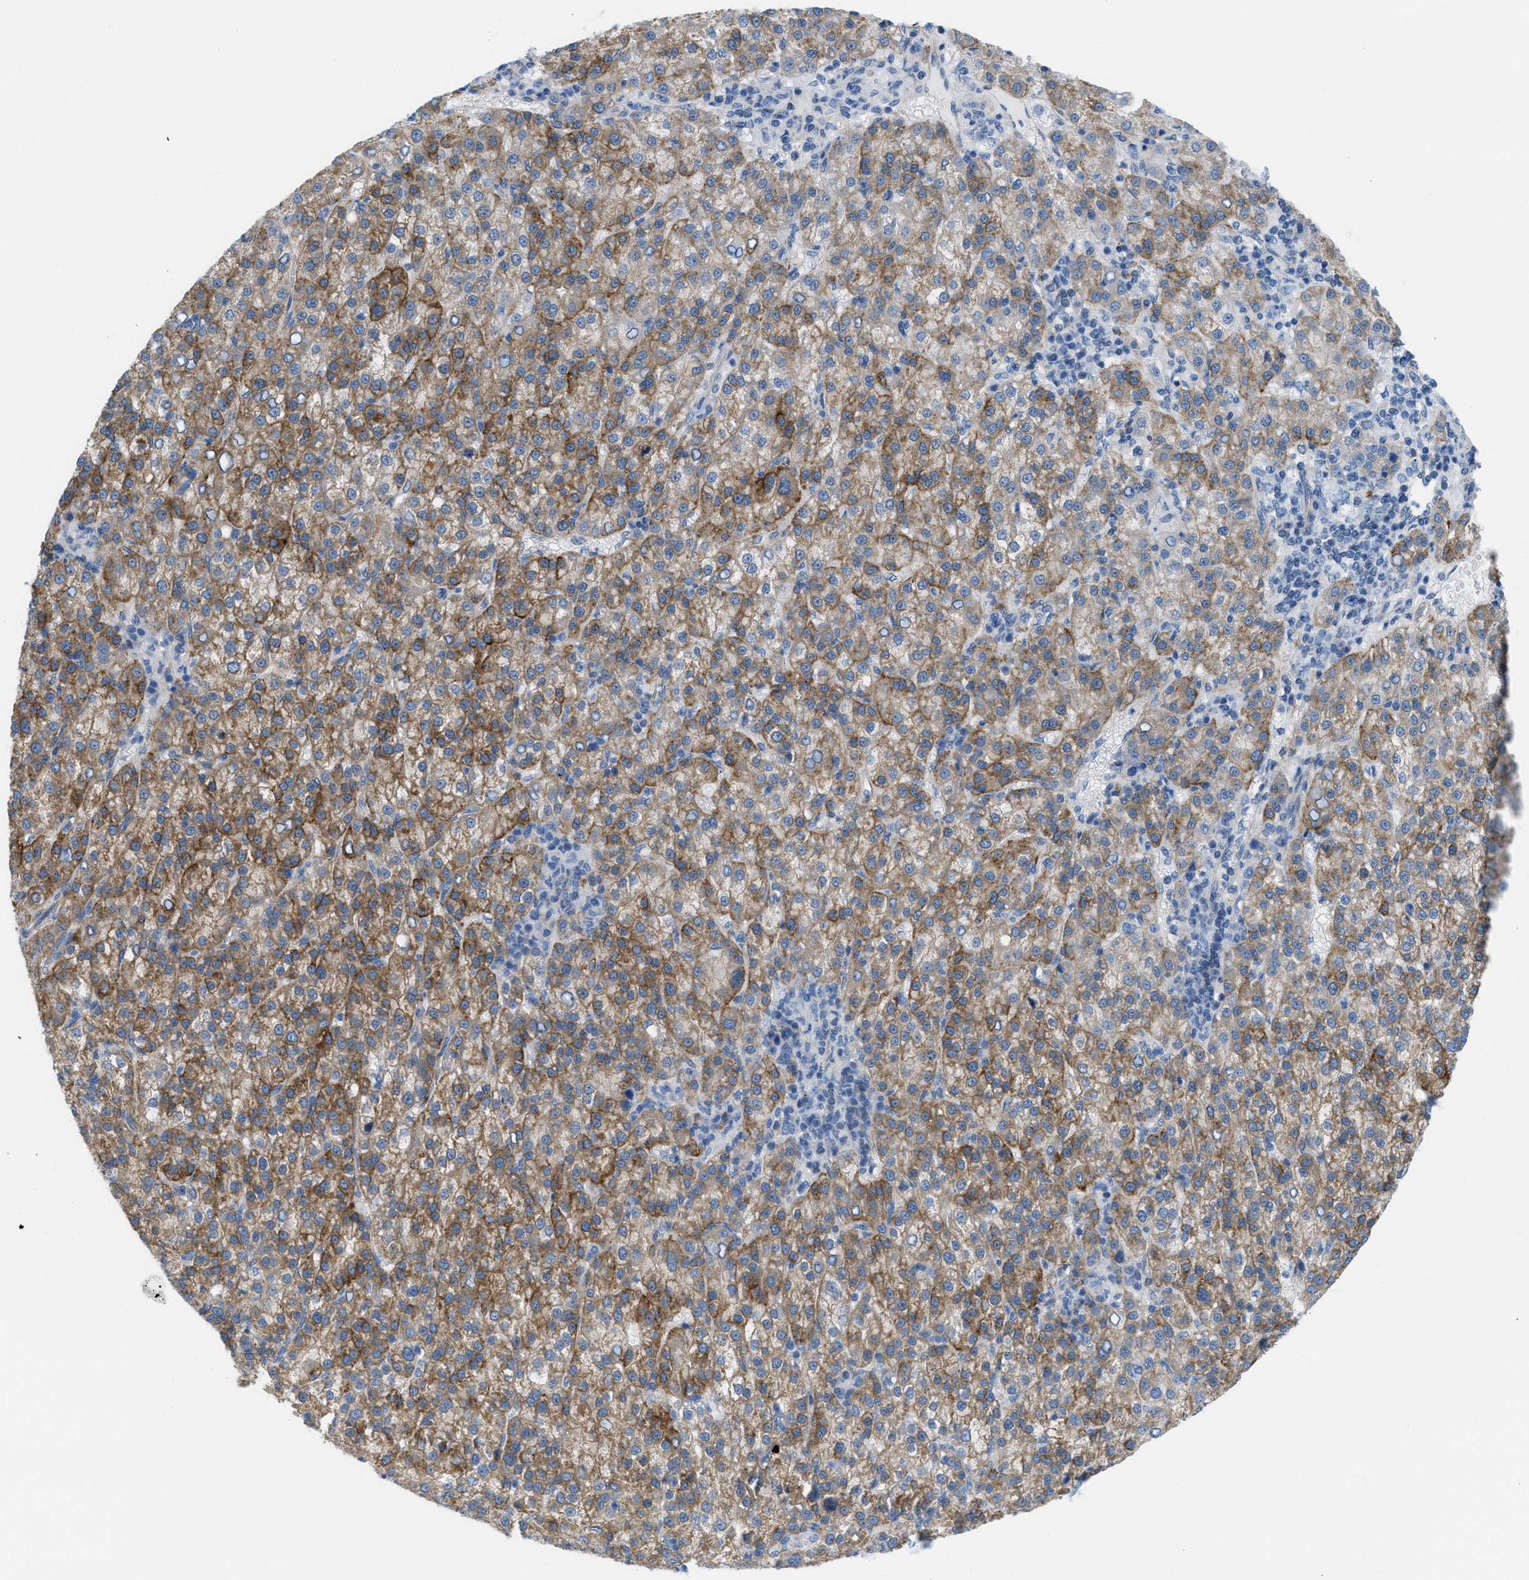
{"staining": {"intensity": "moderate", "quantity": "25%-75%", "location": "cytoplasmic/membranous"}, "tissue": "liver cancer", "cell_type": "Tumor cells", "image_type": "cancer", "snomed": [{"axis": "morphology", "description": "Carcinoma, Hepatocellular, NOS"}, {"axis": "topography", "description": "Liver"}], "caption": "This is an image of immunohistochemistry staining of liver hepatocellular carcinoma, which shows moderate positivity in the cytoplasmic/membranous of tumor cells.", "gene": "ASGR1", "patient": {"sex": "female", "age": 58}}